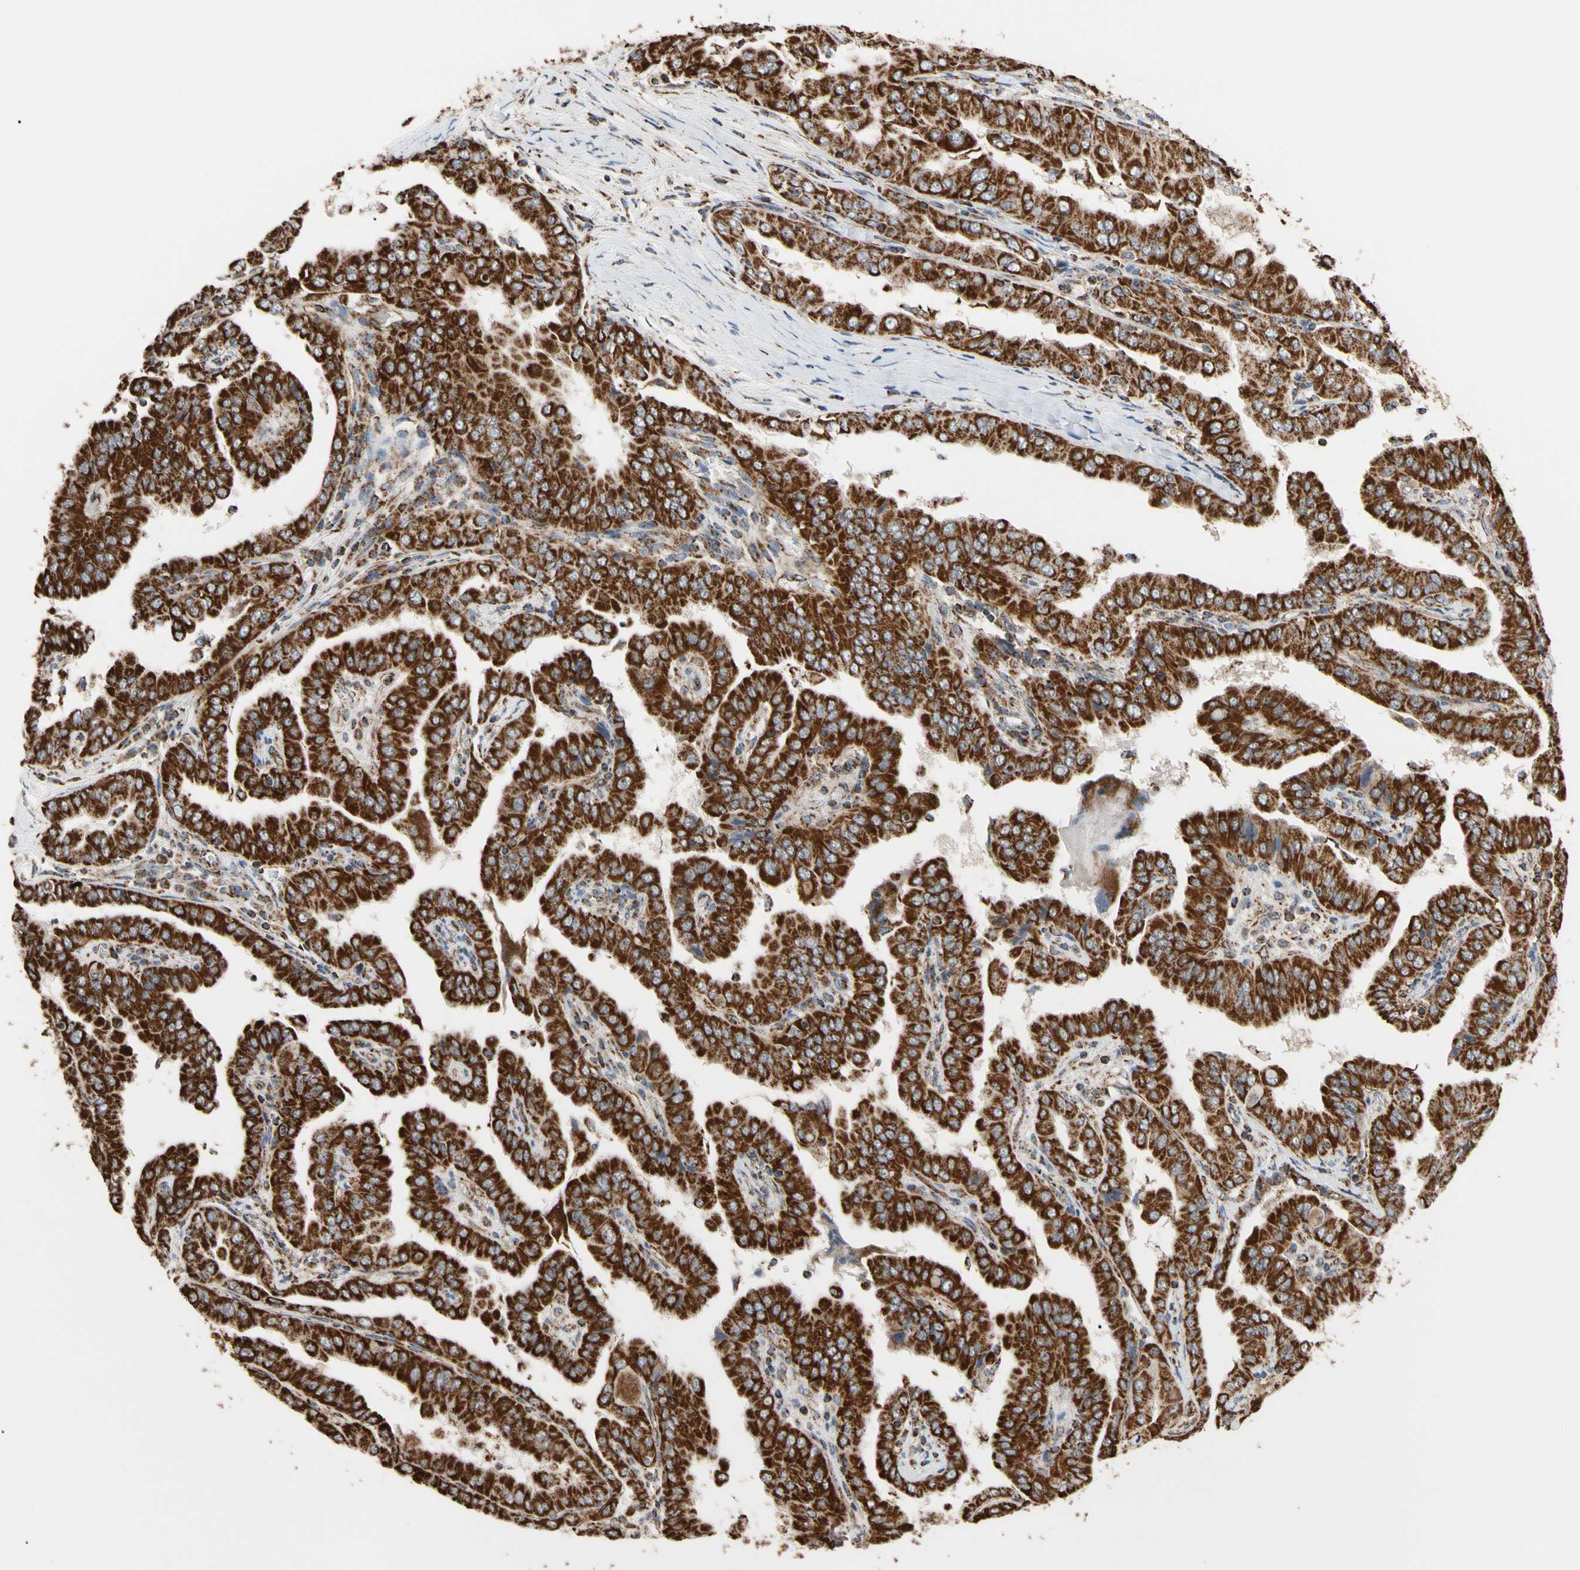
{"staining": {"intensity": "strong", "quantity": ">75%", "location": "cytoplasmic/membranous"}, "tissue": "thyroid cancer", "cell_type": "Tumor cells", "image_type": "cancer", "snomed": [{"axis": "morphology", "description": "Papillary adenocarcinoma, NOS"}, {"axis": "topography", "description": "Thyroid gland"}], "caption": "Immunohistochemistry (IHC) of human thyroid papillary adenocarcinoma exhibits high levels of strong cytoplasmic/membranous positivity in about >75% of tumor cells.", "gene": "FAM110B", "patient": {"sex": "male", "age": 33}}